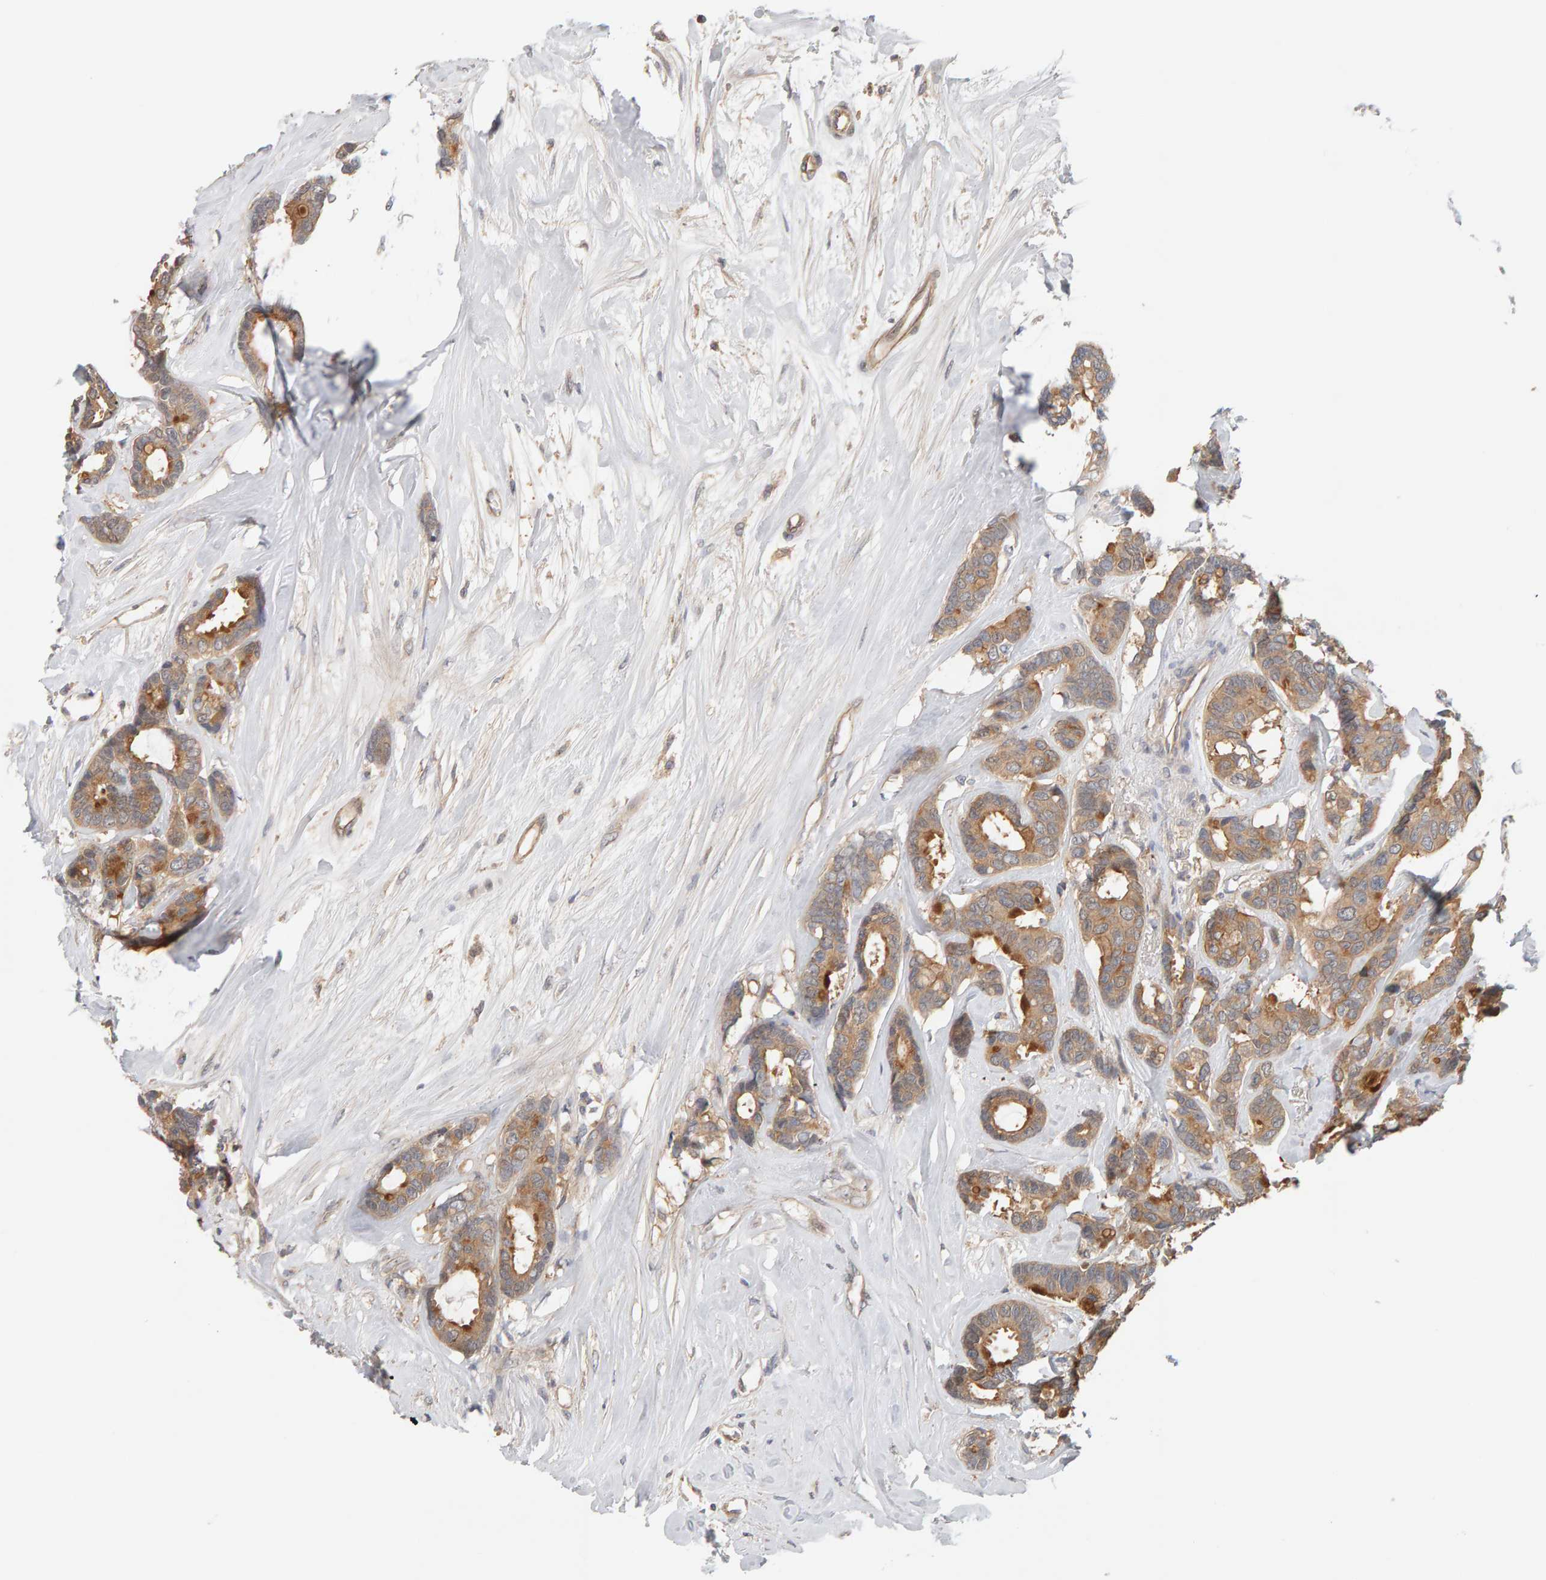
{"staining": {"intensity": "moderate", "quantity": ">75%", "location": "cytoplasmic/membranous"}, "tissue": "breast cancer", "cell_type": "Tumor cells", "image_type": "cancer", "snomed": [{"axis": "morphology", "description": "Duct carcinoma"}, {"axis": "topography", "description": "Breast"}], "caption": "Human breast infiltrating ductal carcinoma stained with a brown dye demonstrates moderate cytoplasmic/membranous positive positivity in about >75% of tumor cells.", "gene": "PPP1R16A", "patient": {"sex": "female", "age": 87}}